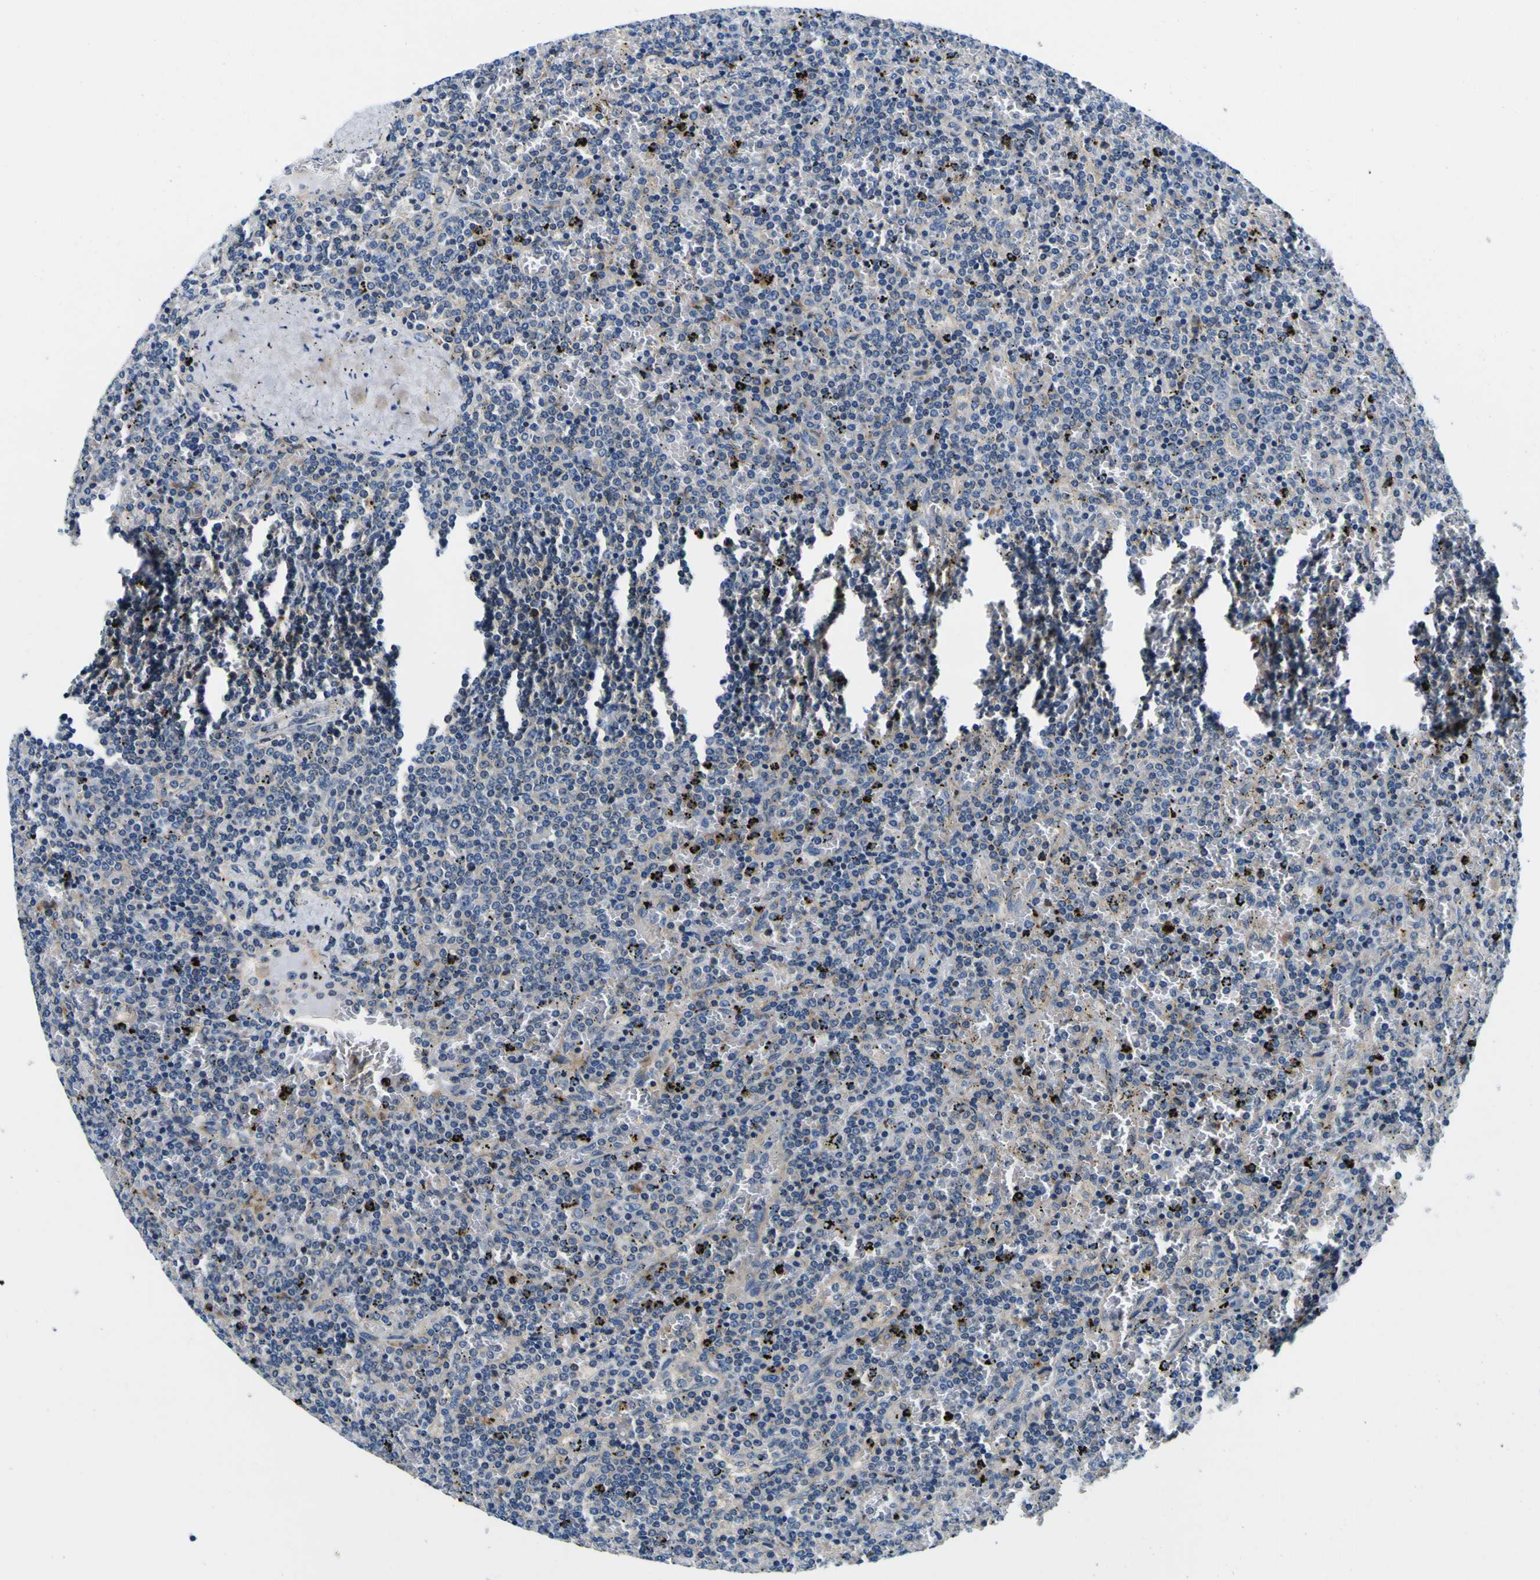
{"staining": {"intensity": "negative", "quantity": "none", "location": "none"}, "tissue": "lymphoma", "cell_type": "Tumor cells", "image_type": "cancer", "snomed": [{"axis": "morphology", "description": "Malignant lymphoma, non-Hodgkin's type, Low grade"}, {"axis": "topography", "description": "Spleen"}], "caption": "Protein analysis of lymphoma displays no significant positivity in tumor cells. (DAB immunohistochemistry, high magnification).", "gene": "CLSTN1", "patient": {"sex": "female", "age": 77}}